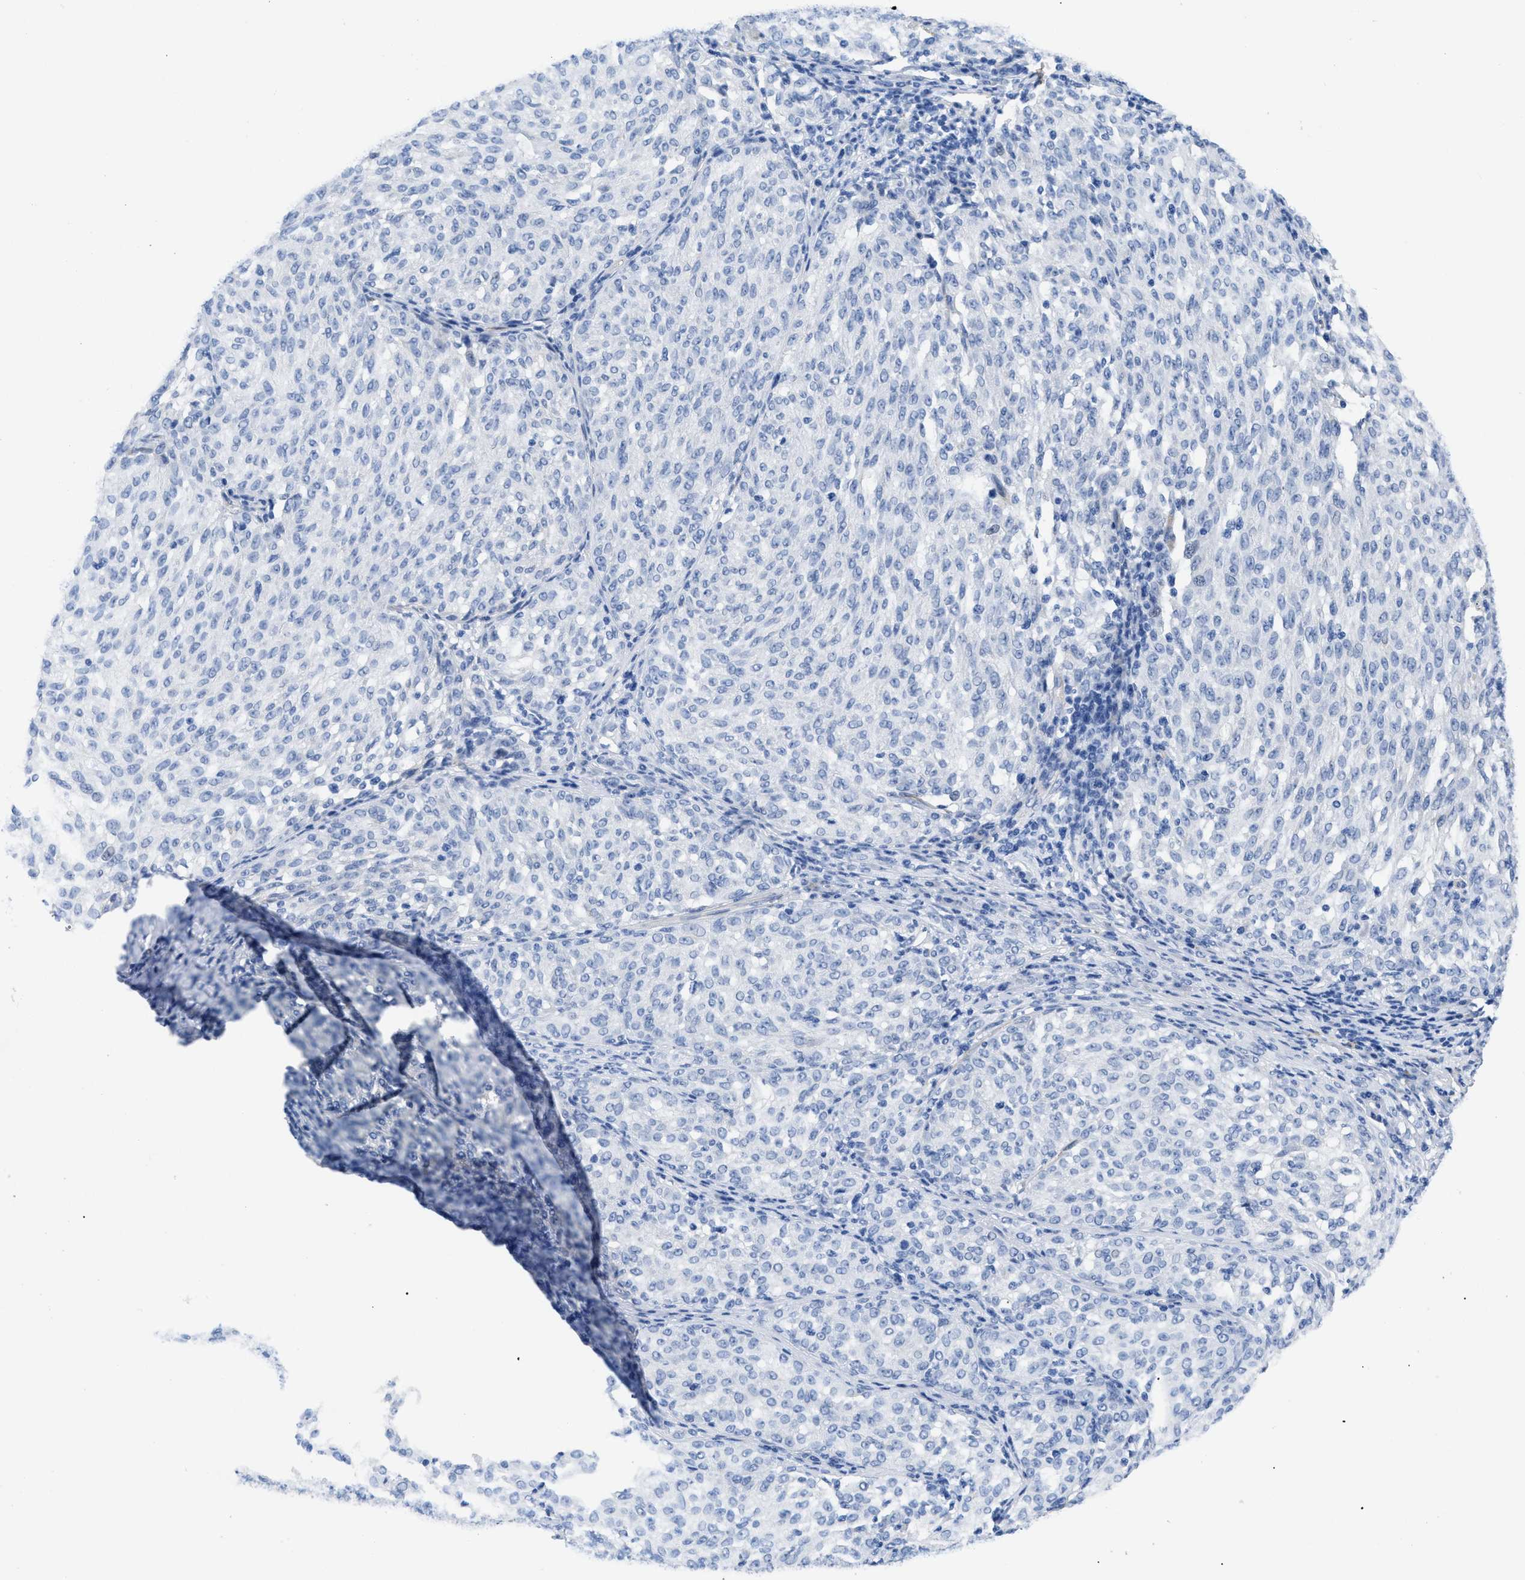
{"staining": {"intensity": "negative", "quantity": "none", "location": "none"}, "tissue": "melanoma", "cell_type": "Tumor cells", "image_type": "cancer", "snomed": [{"axis": "morphology", "description": "Malignant melanoma, NOS"}, {"axis": "topography", "description": "Skin"}], "caption": "A histopathology image of malignant melanoma stained for a protein displays no brown staining in tumor cells. (Brightfield microscopy of DAB IHC at high magnification).", "gene": "TMEM68", "patient": {"sex": "female", "age": 72}}